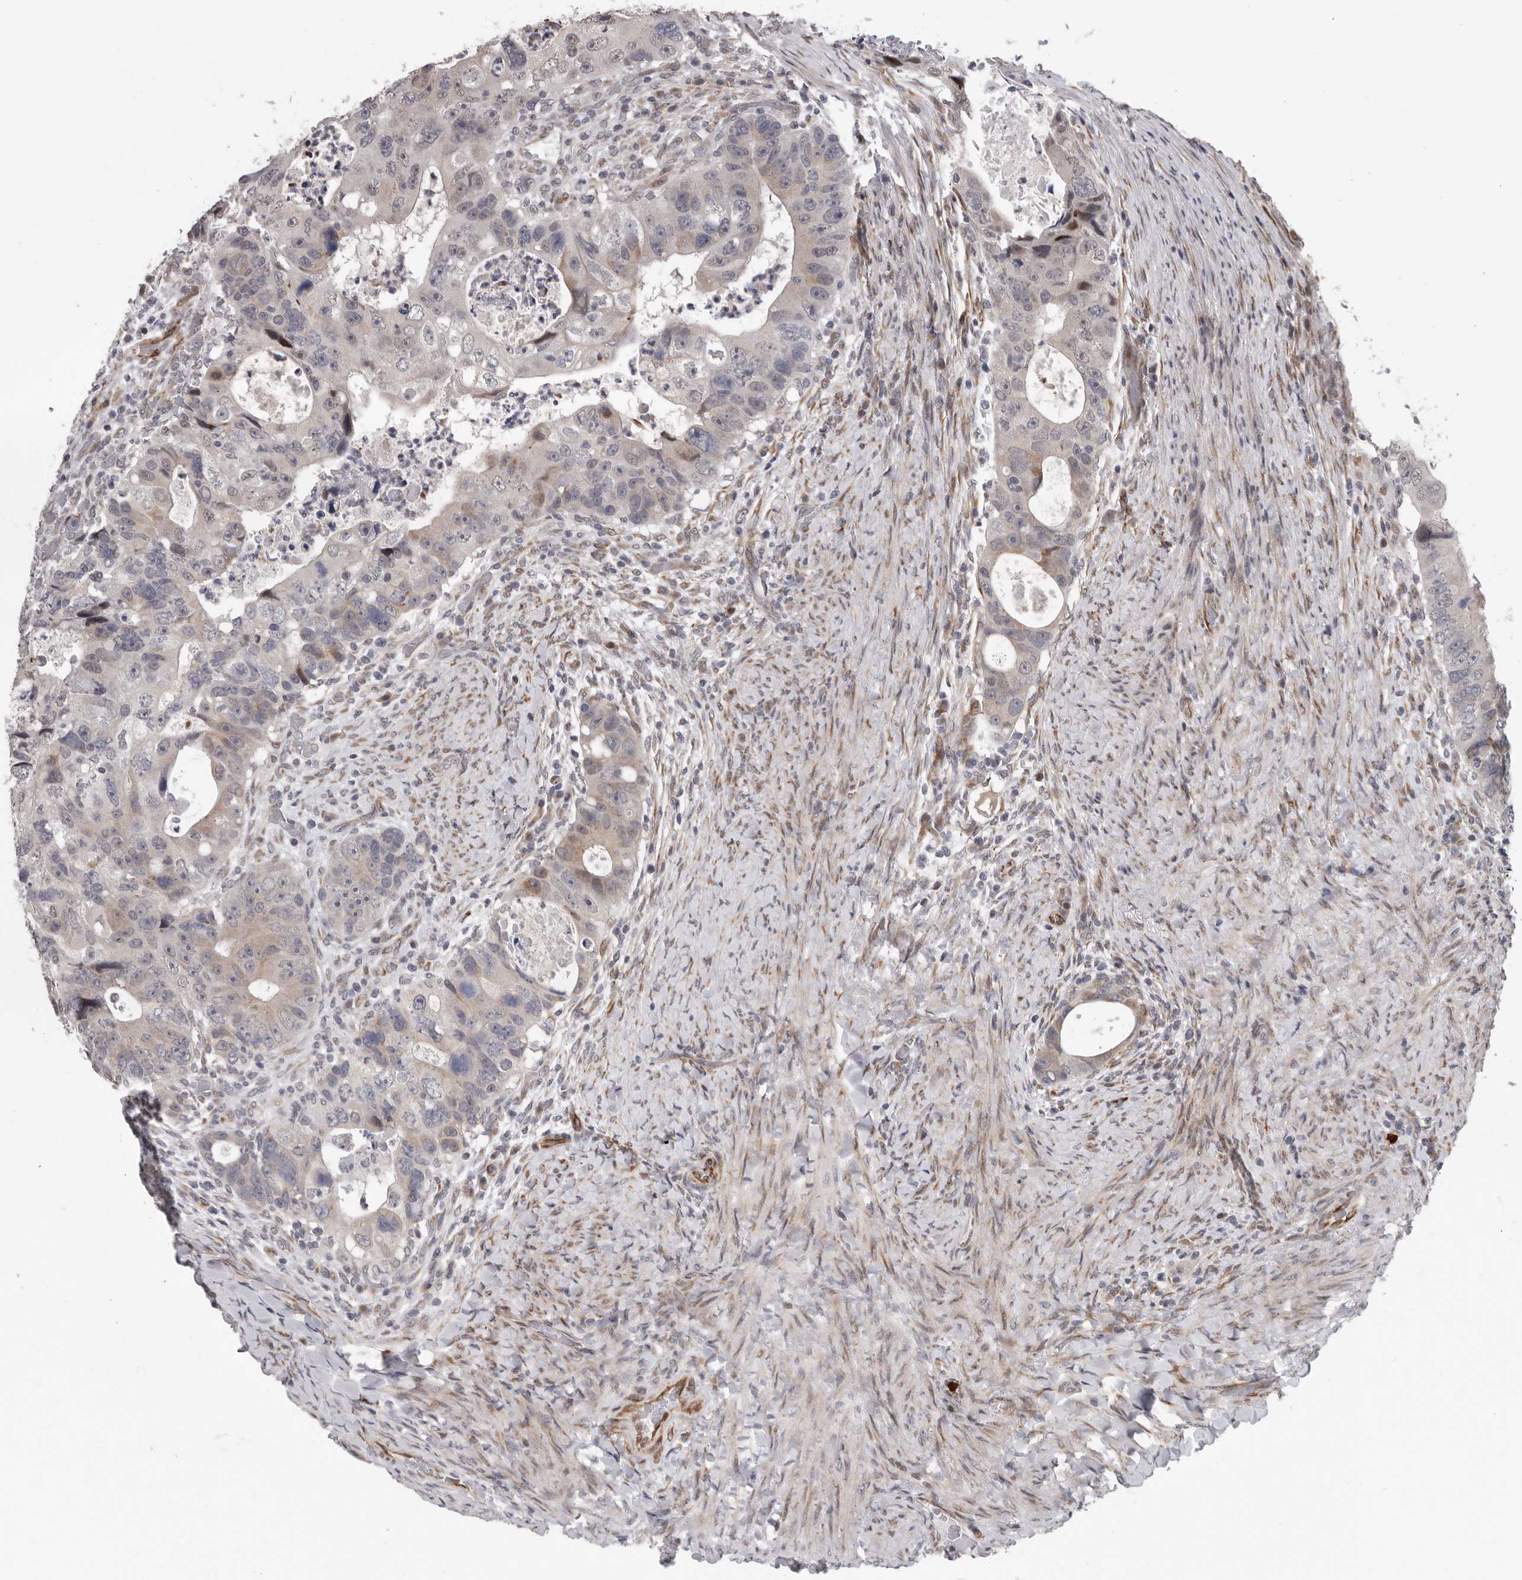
{"staining": {"intensity": "weak", "quantity": "<25%", "location": "cytoplasmic/membranous,nuclear"}, "tissue": "colorectal cancer", "cell_type": "Tumor cells", "image_type": "cancer", "snomed": [{"axis": "morphology", "description": "Adenocarcinoma, NOS"}, {"axis": "topography", "description": "Rectum"}], "caption": "Tumor cells show no significant positivity in colorectal cancer.", "gene": "RALGPS2", "patient": {"sex": "male", "age": 59}}